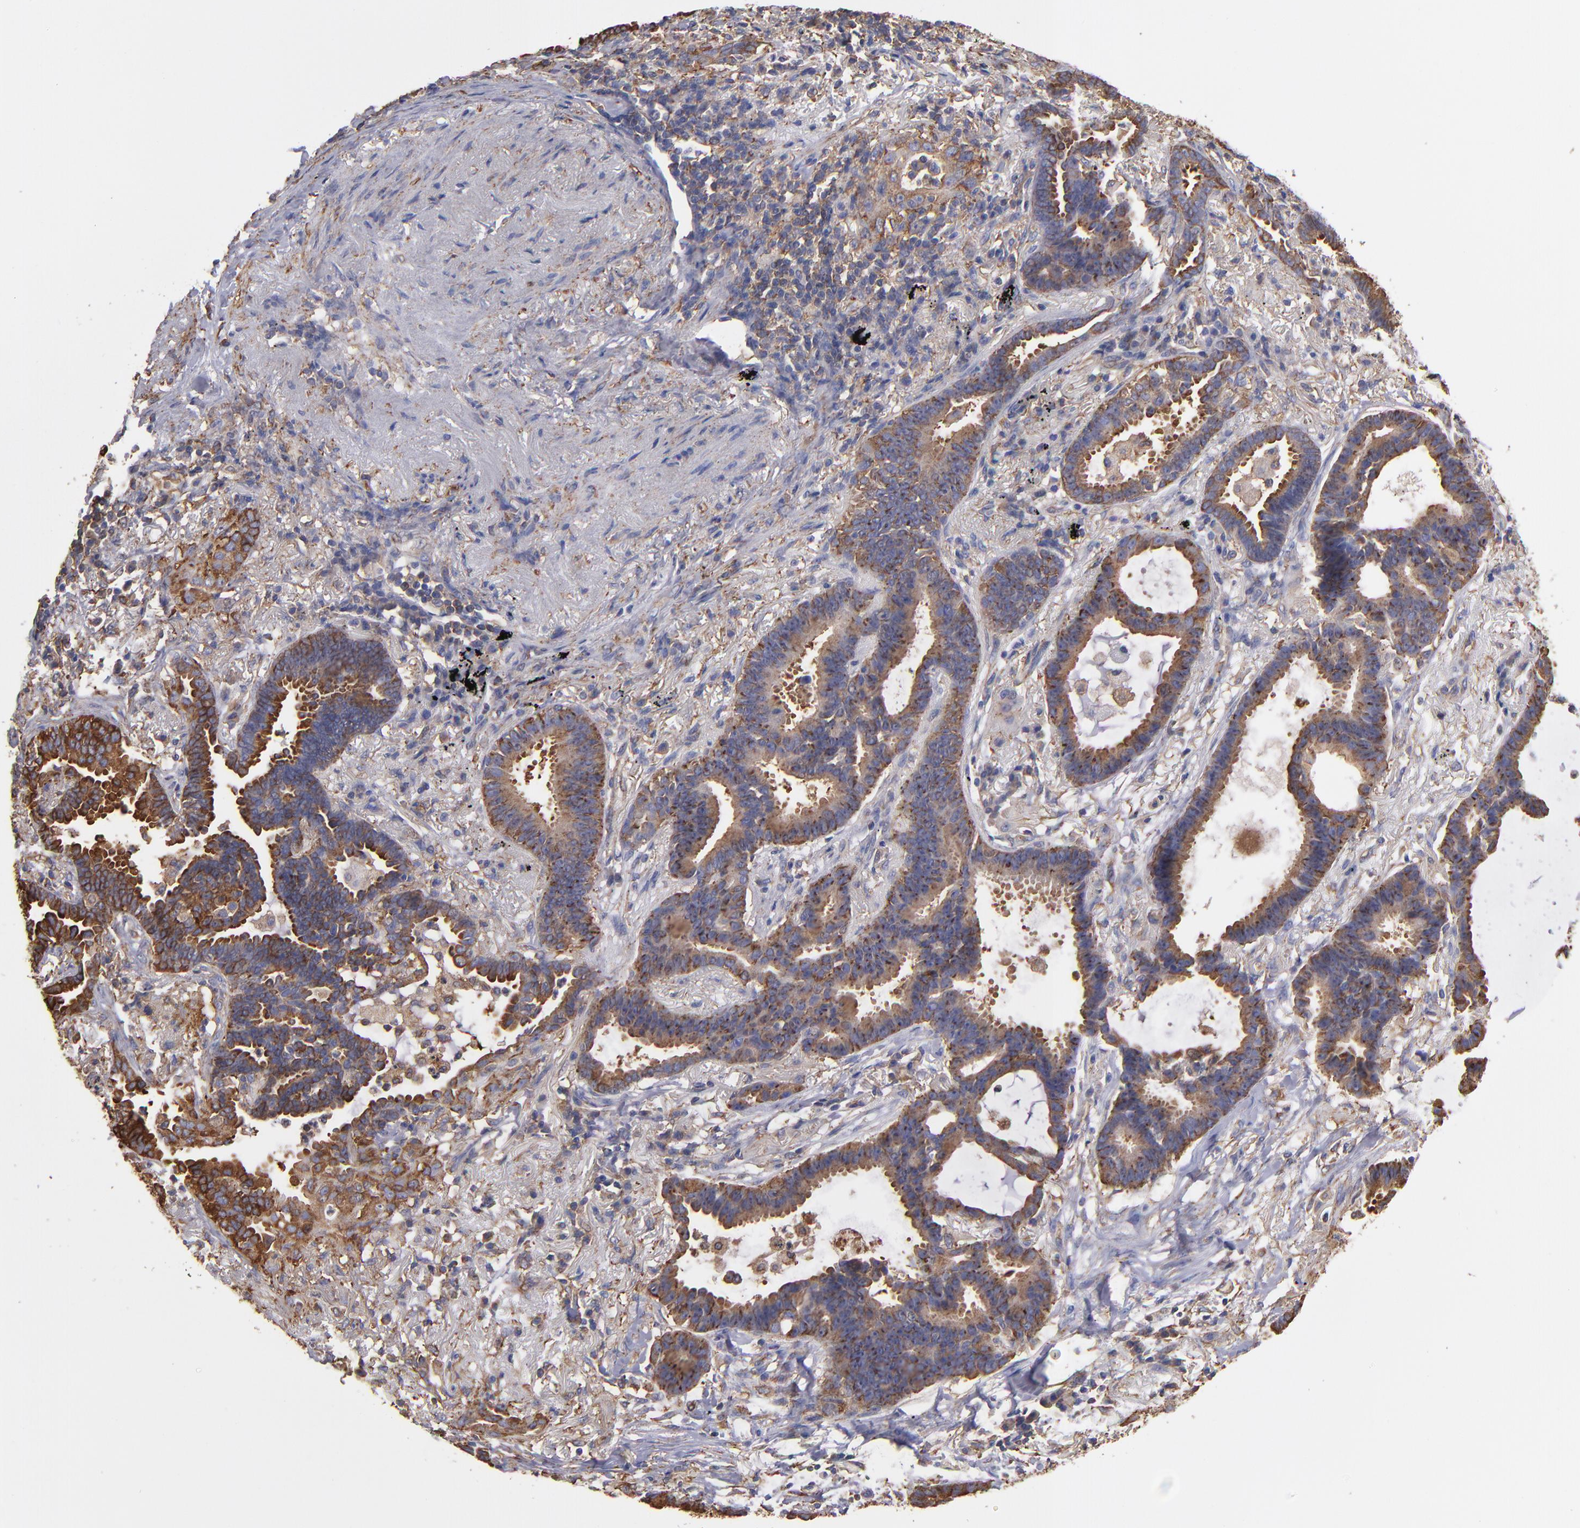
{"staining": {"intensity": "moderate", "quantity": ">75%", "location": "cytoplasmic/membranous"}, "tissue": "lung cancer", "cell_type": "Tumor cells", "image_type": "cancer", "snomed": [{"axis": "morphology", "description": "Adenocarcinoma, NOS"}, {"axis": "topography", "description": "Lung"}], "caption": "Human adenocarcinoma (lung) stained for a protein (brown) exhibits moderate cytoplasmic/membranous positive expression in approximately >75% of tumor cells.", "gene": "MVP", "patient": {"sex": "female", "age": 64}}